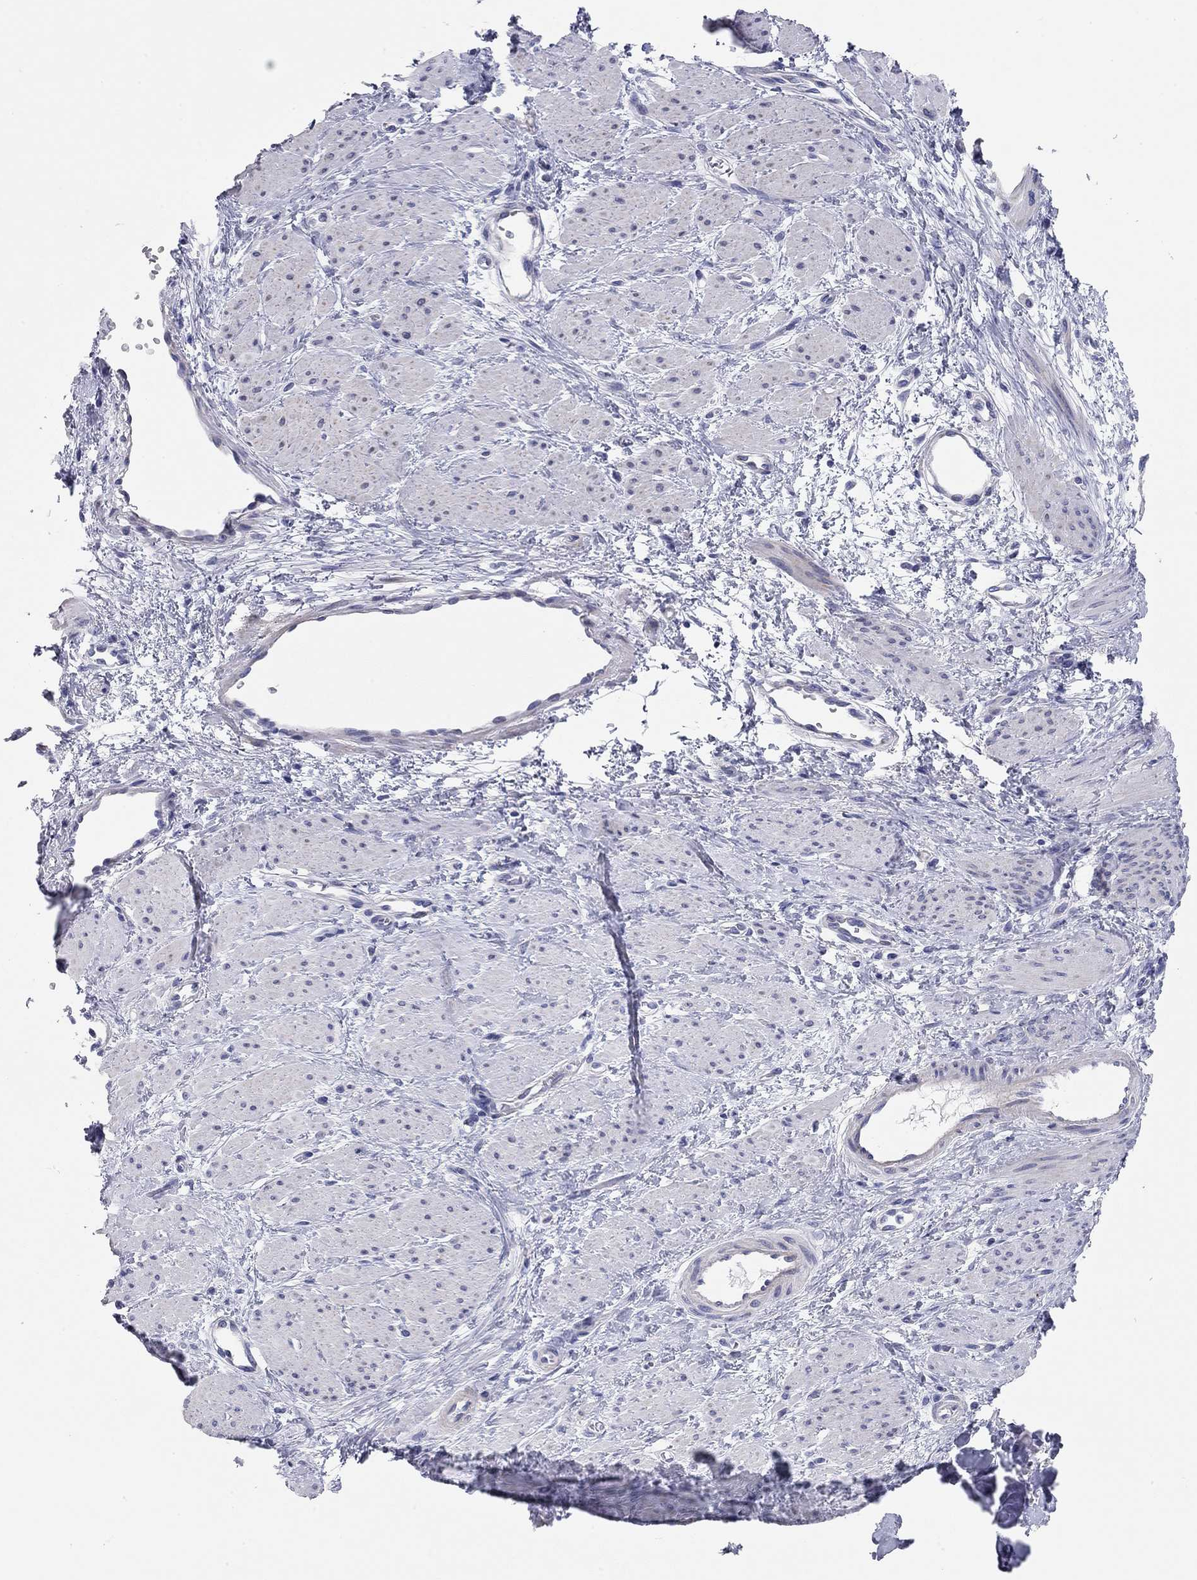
{"staining": {"intensity": "negative", "quantity": "none", "location": "none"}, "tissue": "smooth muscle", "cell_type": "Smooth muscle cells", "image_type": "normal", "snomed": [{"axis": "morphology", "description": "Normal tissue, NOS"}, {"axis": "topography", "description": "Smooth muscle"}, {"axis": "topography", "description": "Uterus"}], "caption": "Human smooth muscle stained for a protein using immunohistochemistry (IHC) shows no expression in smooth muscle cells.", "gene": "CHI3L2", "patient": {"sex": "female", "age": 39}}